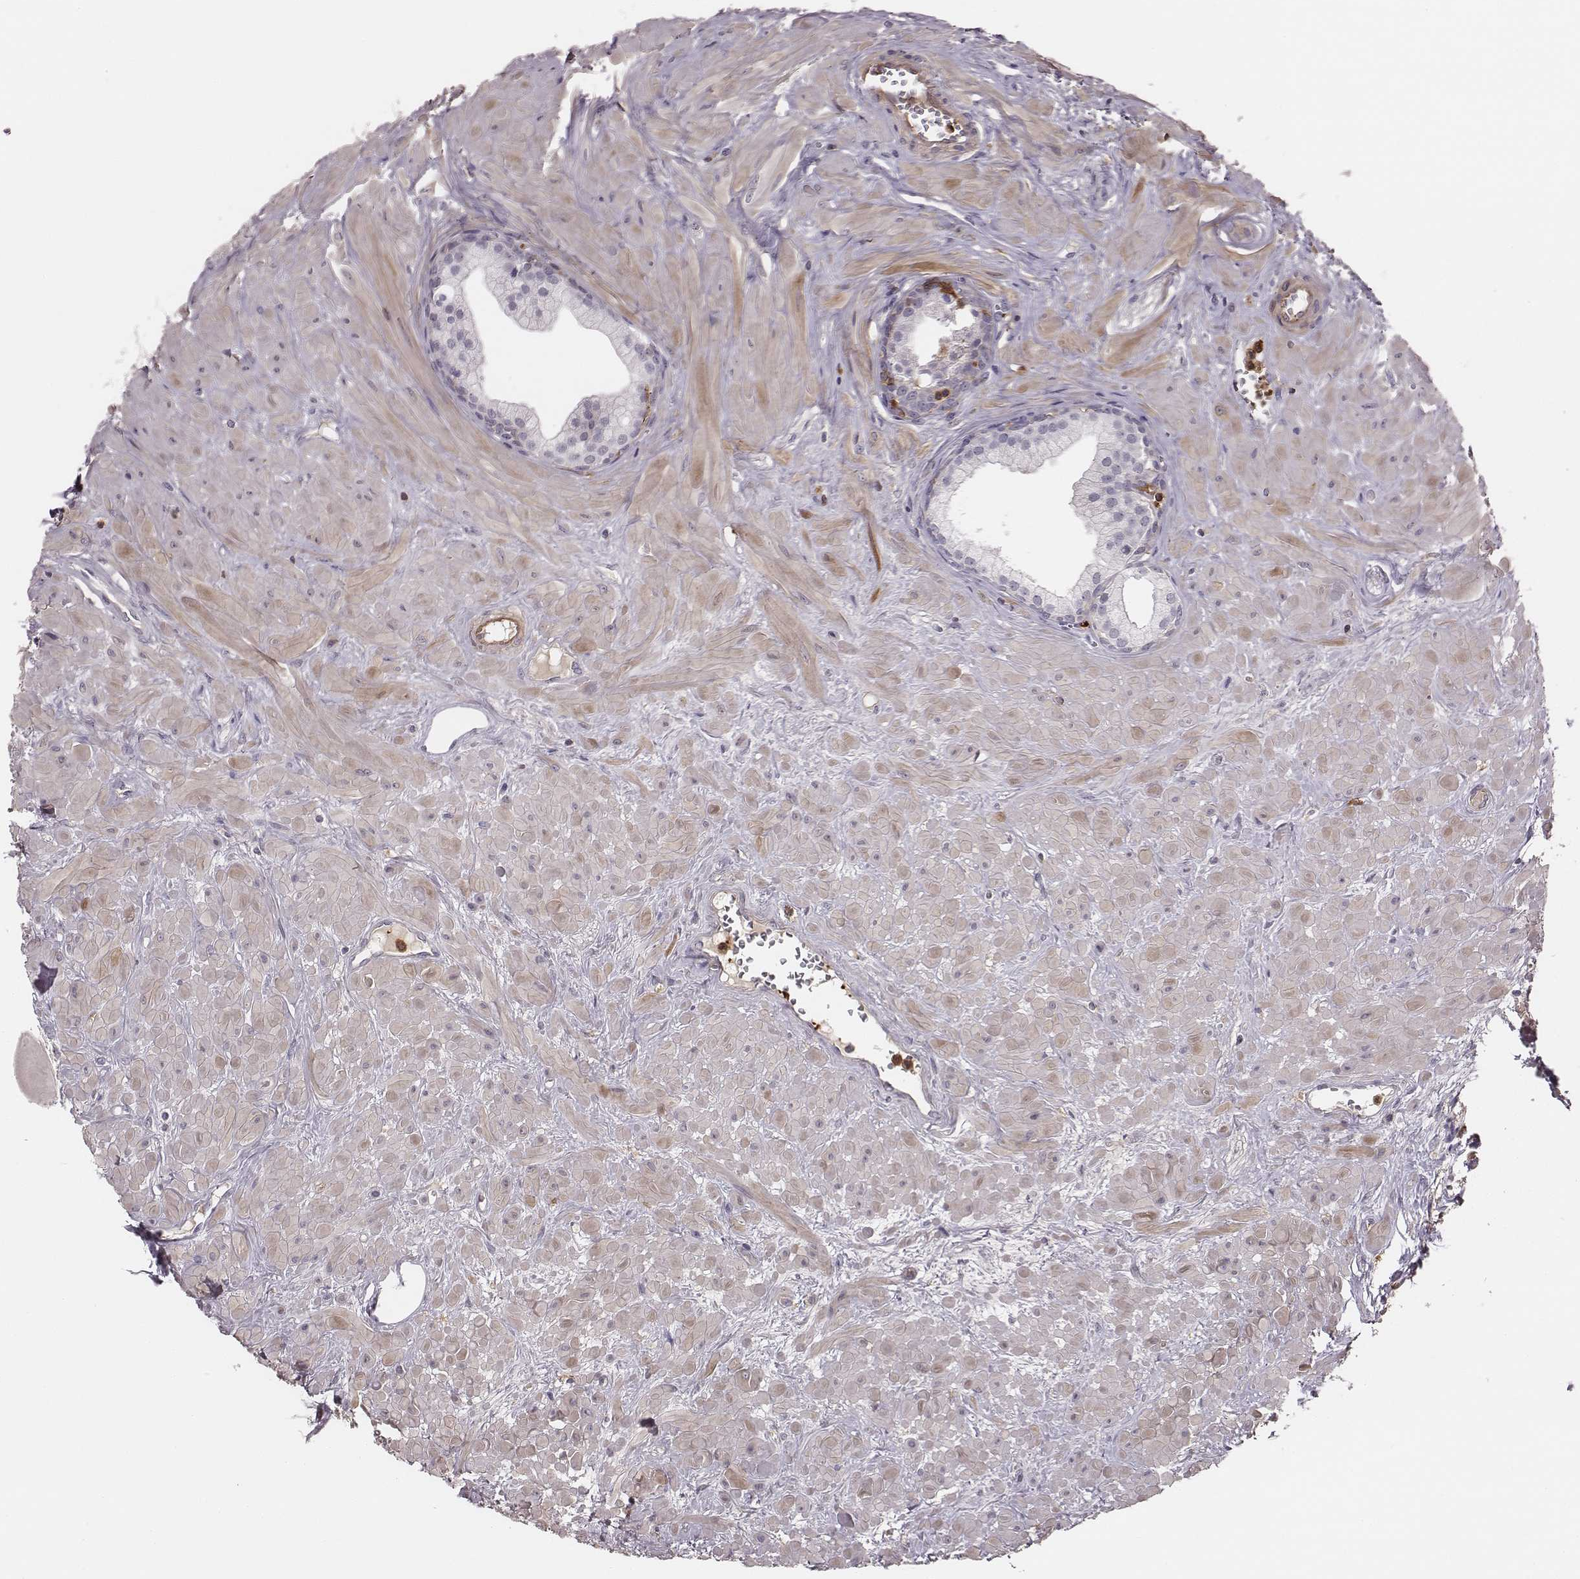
{"staining": {"intensity": "negative", "quantity": "none", "location": "none"}, "tissue": "prostate", "cell_type": "Glandular cells", "image_type": "normal", "snomed": [{"axis": "morphology", "description": "Normal tissue, NOS"}, {"axis": "topography", "description": "Prostate"}], "caption": "Immunohistochemical staining of benign human prostate demonstrates no significant expression in glandular cells.", "gene": "ZYX", "patient": {"sex": "male", "age": 48}}